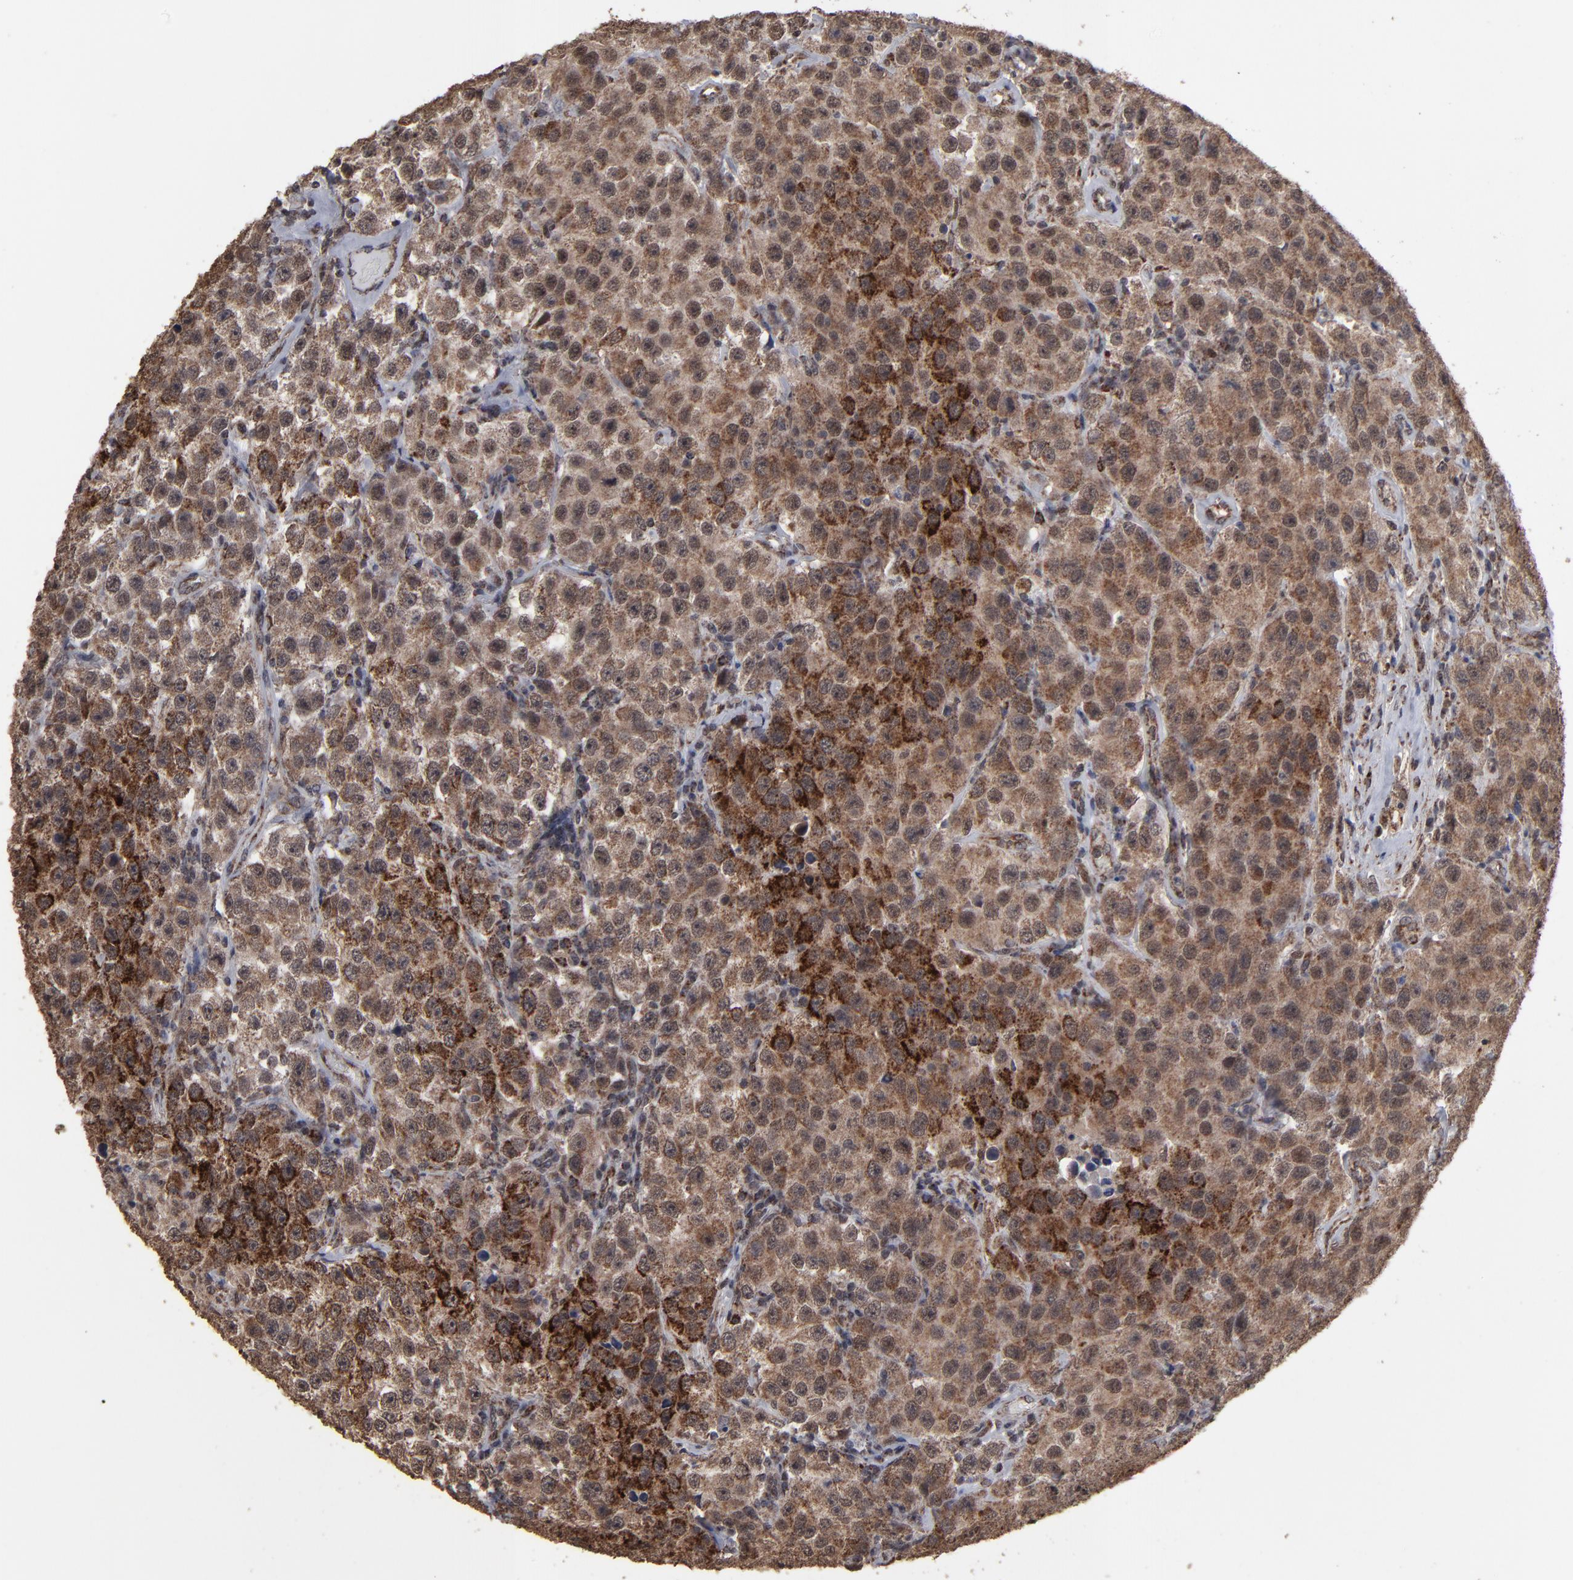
{"staining": {"intensity": "strong", "quantity": ">75%", "location": "cytoplasmic/membranous"}, "tissue": "testis cancer", "cell_type": "Tumor cells", "image_type": "cancer", "snomed": [{"axis": "morphology", "description": "Seminoma, NOS"}, {"axis": "topography", "description": "Testis"}], "caption": "Human testis cancer (seminoma) stained with a brown dye exhibits strong cytoplasmic/membranous positive positivity in approximately >75% of tumor cells.", "gene": "BNIP3", "patient": {"sex": "male", "age": 52}}